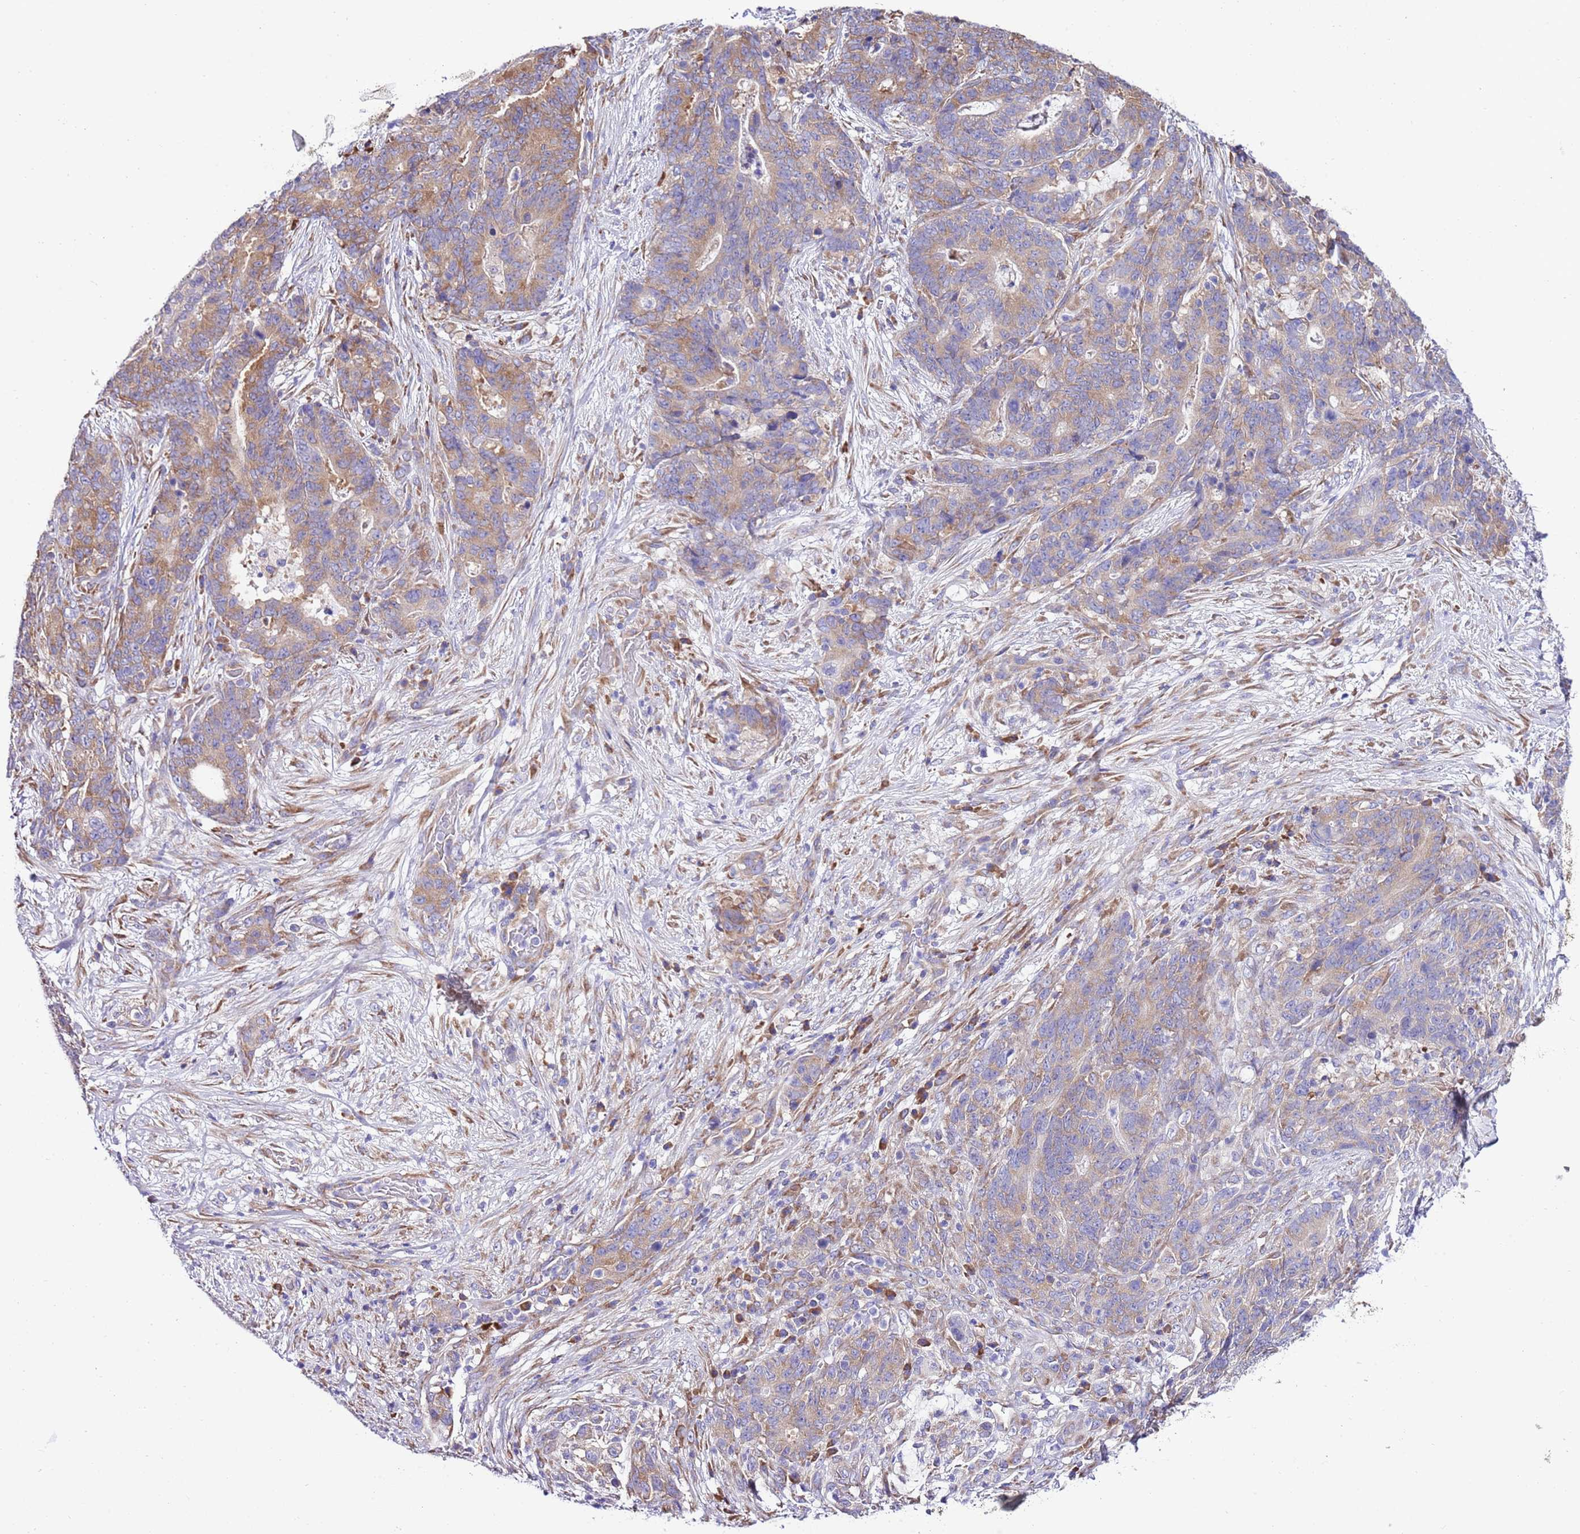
{"staining": {"intensity": "moderate", "quantity": "25%-75%", "location": "cytoplasmic/membranous"}, "tissue": "stomach cancer", "cell_type": "Tumor cells", "image_type": "cancer", "snomed": [{"axis": "morphology", "description": "Normal tissue, NOS"}, {"axis": "morphology", "description": "Adenocarcinoma, NOS"}, {"axis": "topography", "description": "Stomach"}], "caption": "About 25%-75% of tumor cells in stomach adenocarcinoma demonstrate moderate cytoplasmic/membranous protein expression as visualized by brown immunohistochemical staining.", "gene": "RPS10", "patient": {"sex": "female", "age": 64}}